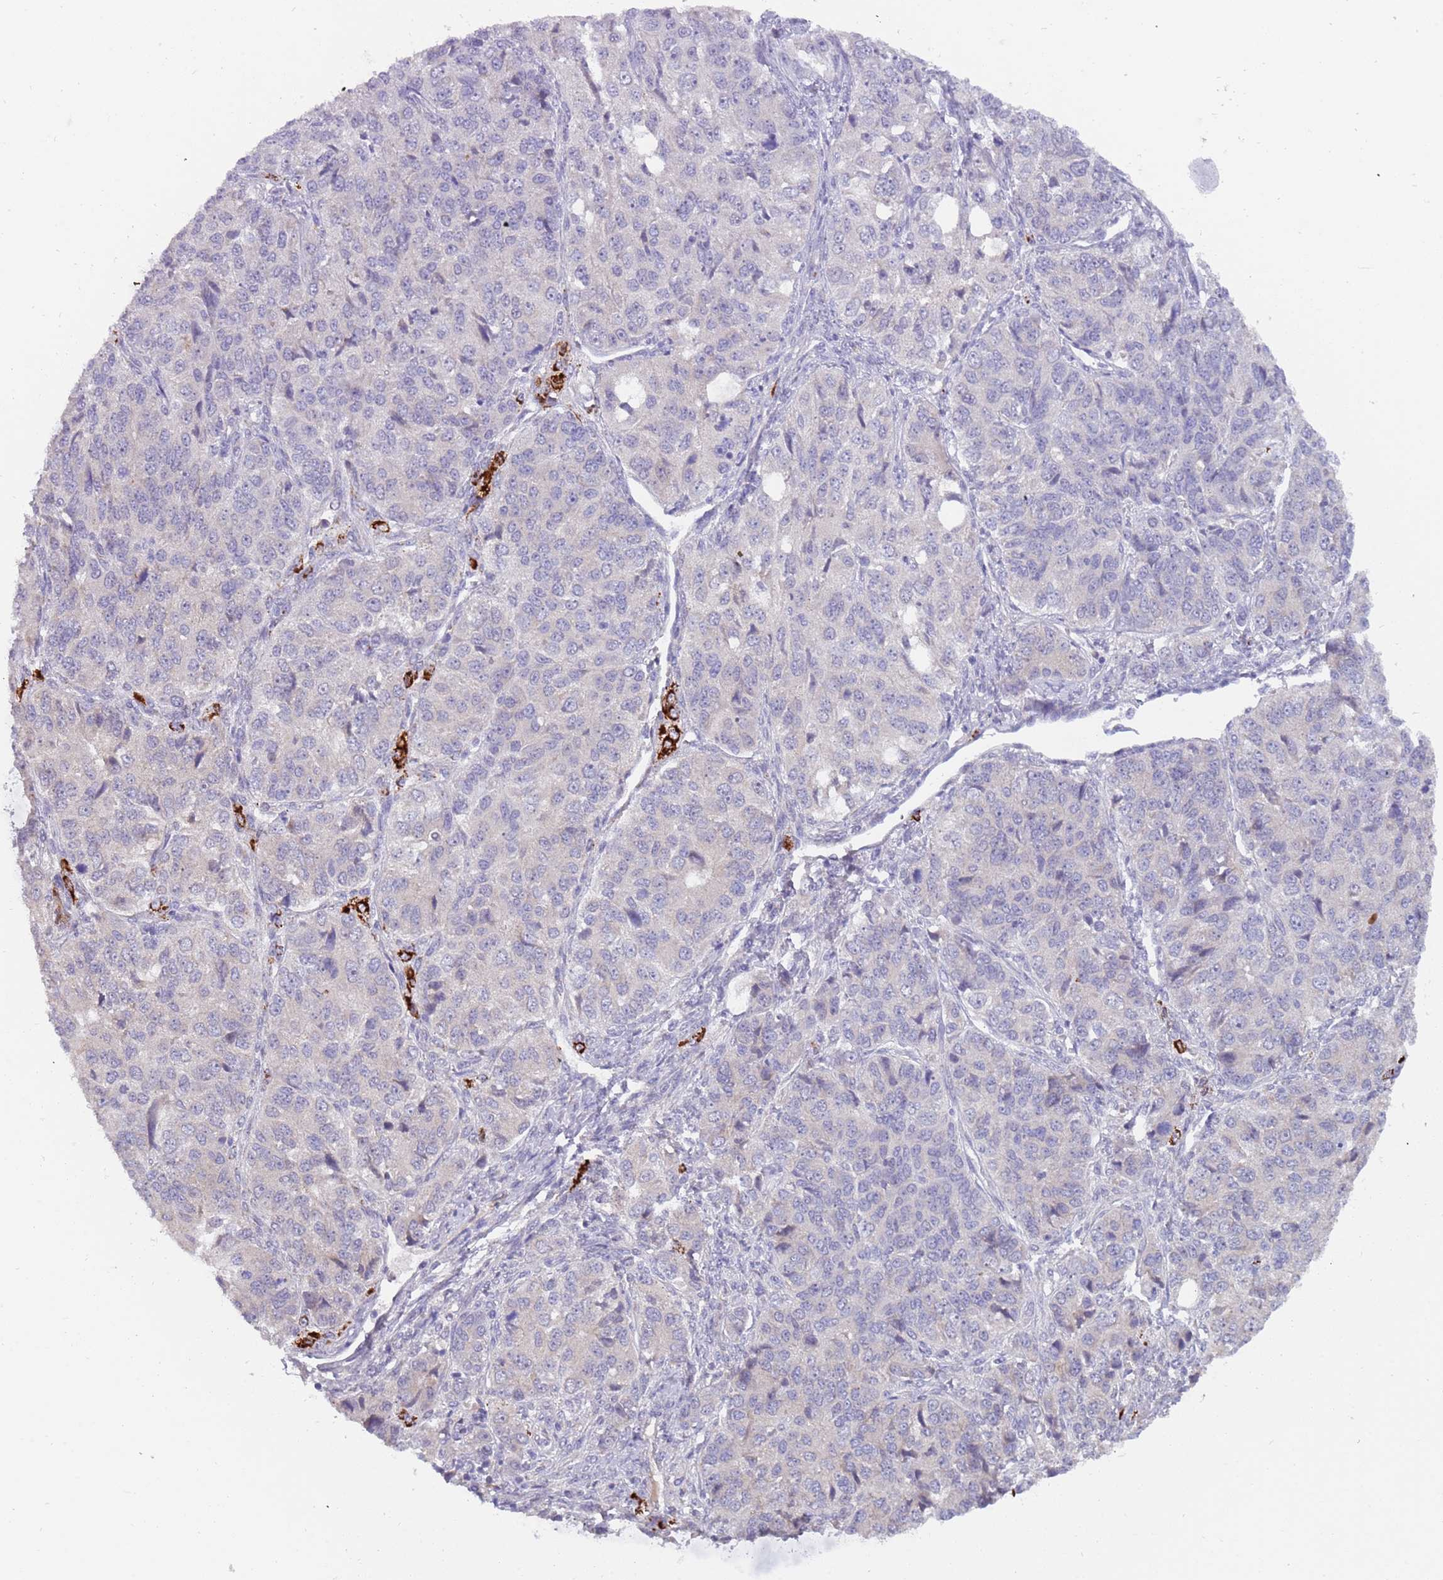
{"staining": {"intensity": "negative", "quantity": "none", "location": "none"}, "tissue": "ovarian cancer", "cell_type": "Tumor cells", "image_type": "cancer", "snomed": [{"axis": "morphology", "description": "Carcinoma, endometroid"}, {"axis": "topography", "description": "Ovary"}], "caption": "An IHC photomicrograph of endometroid carcinoma (ovarian) is shown. There is no staining in tumor cells of endometroid carcinoma (ovarian).", "gene": "ZNF746", "patient": {"sex": "female", "age": 51}}